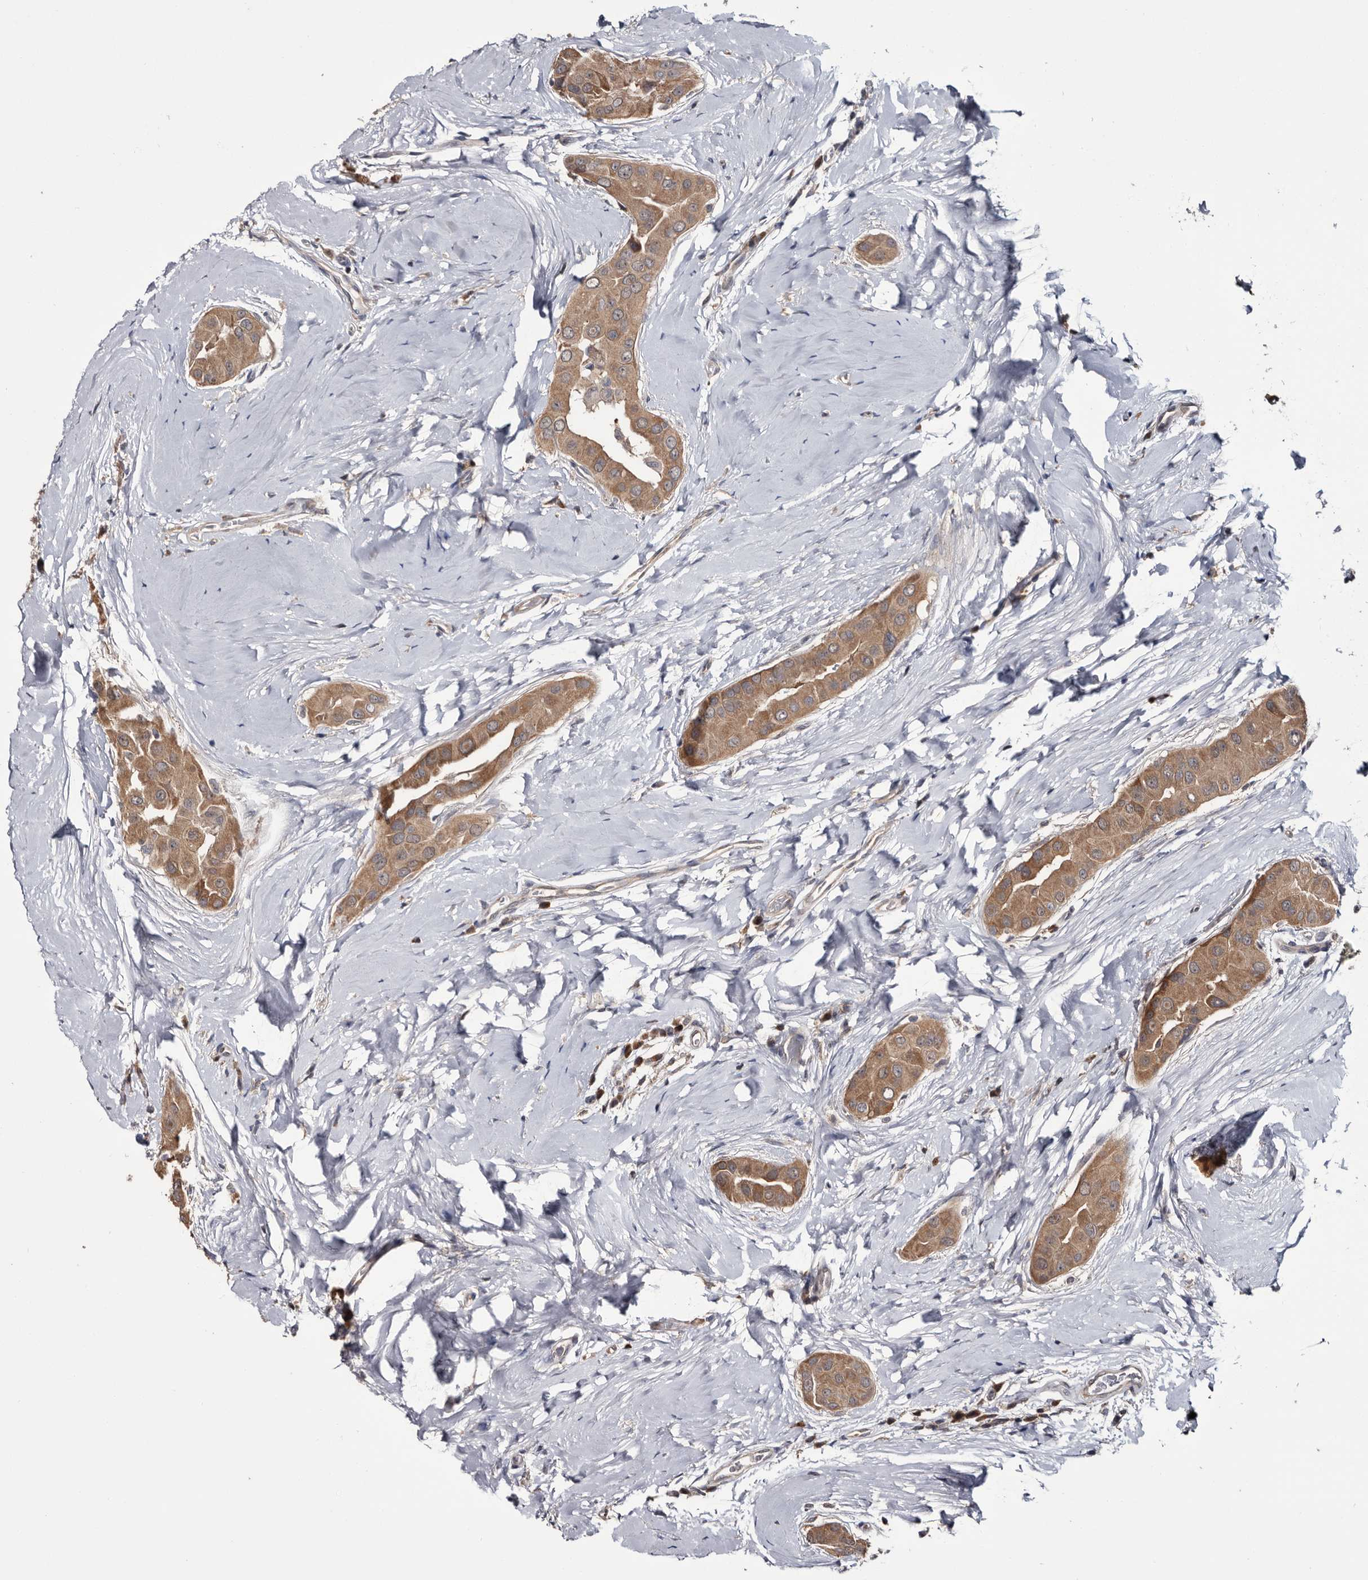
{"staining": {"intensity": "moderate", "quantity": ">75%", "location": "cytoplasmic/membranous"}, "tissue": "thyroid cancer", "cell_type": "Tumor cells", "image_type": "cancer", "snomed": [{"axis": "morphology", "description": "Papillary adenocarcinoma, NOS"}, {"axis": "topography", "description": "Thyroid gland"}], "caption": "Protein expression analysis of thyroid cancer shows moderate cytoplasmic/membranous positivity in approximately >75% of tumor cells. (brown staining indicates protein expression, while blue staining denotes nuclei).", "gene": "TTI2", "patient": {"sex": "male", "age": 33}}